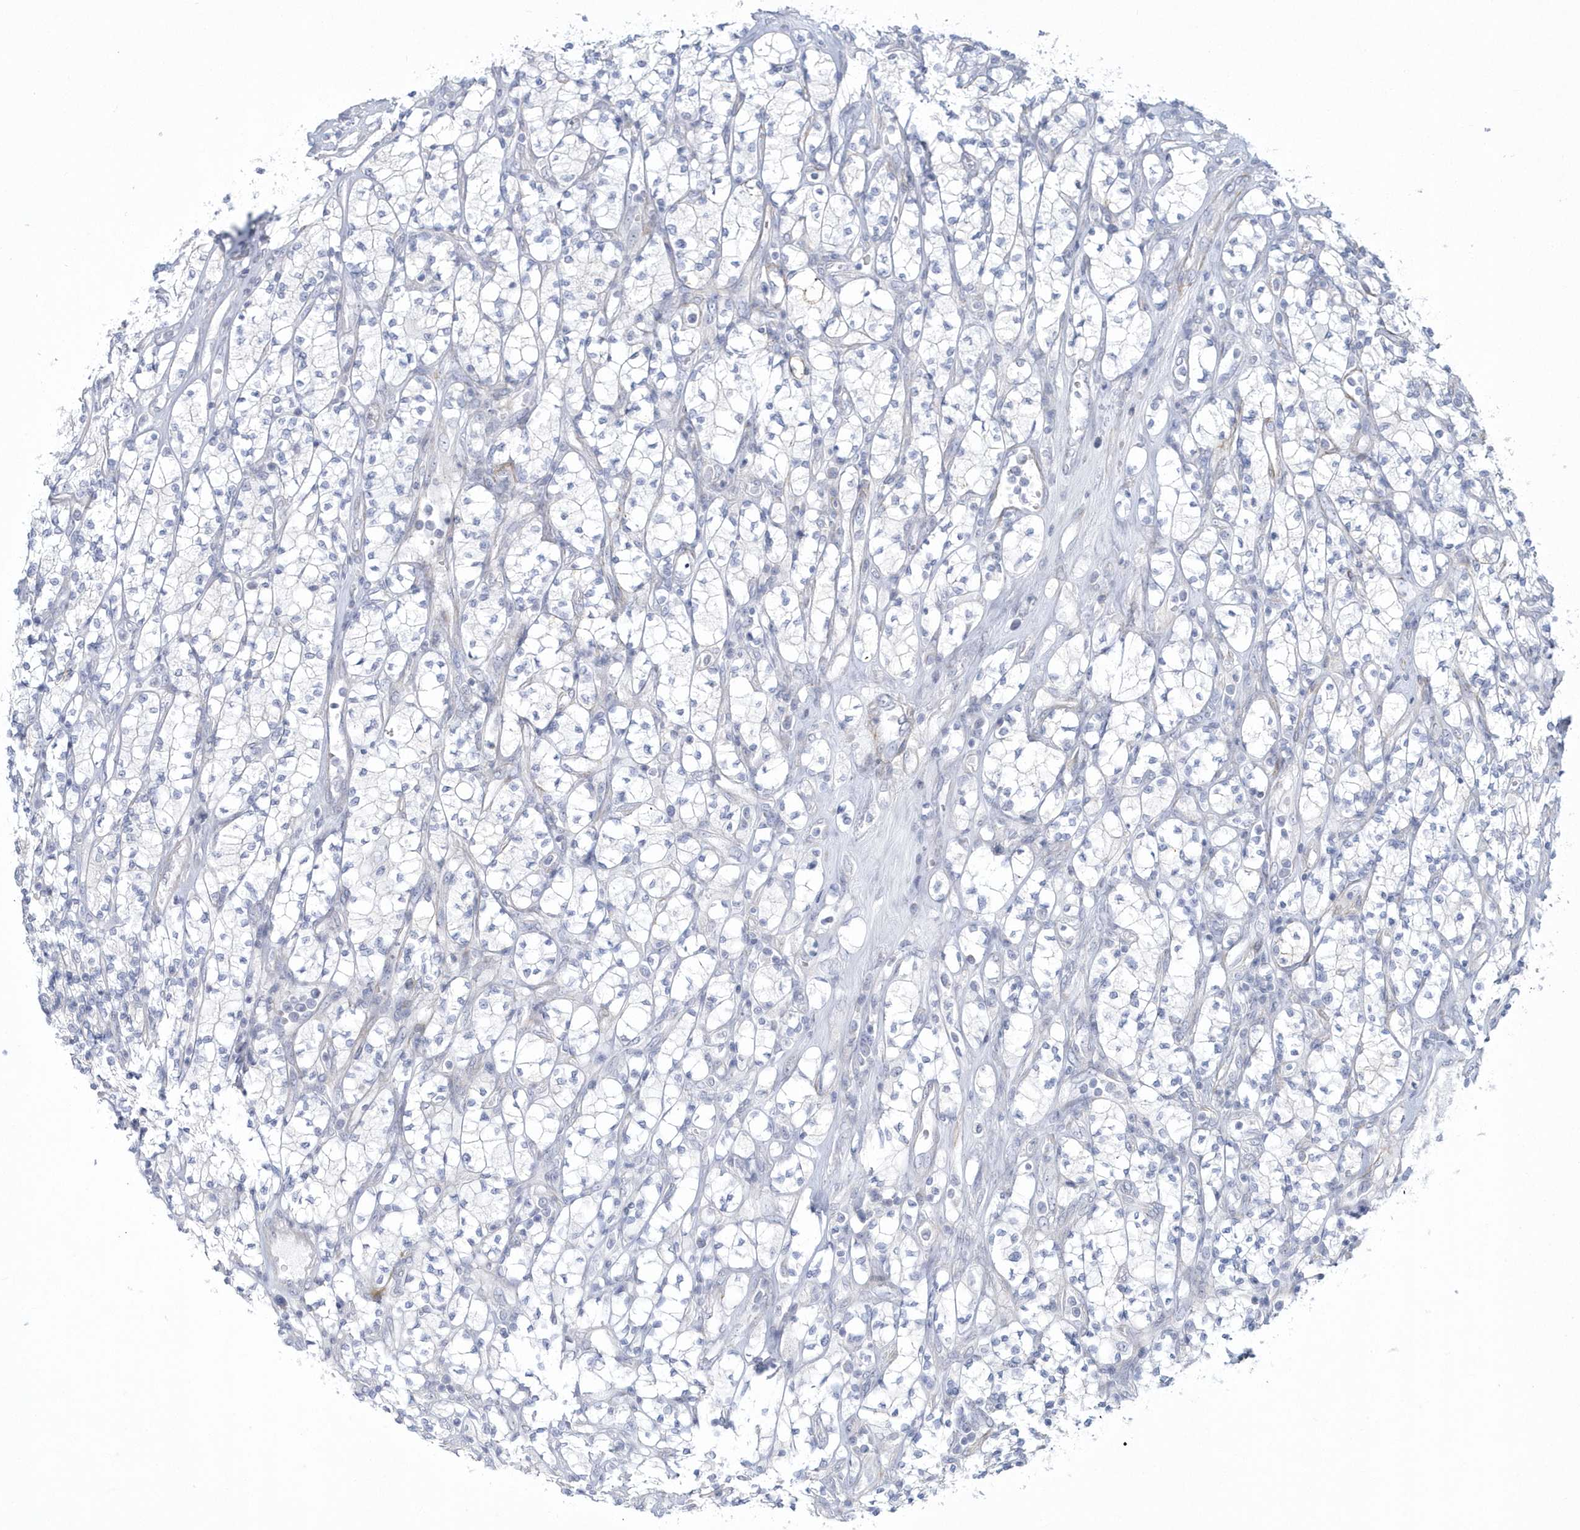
{"staining": {"intensity": "negative", "quantity": "none", "location": "none"}, "tissue": "renal cancer", "cell_type": "Tumor cells", "image_type": "cancer", "snomed": [{"axis": "morphology", "description": "Adenocarcinoma, NOS"}, {"axis": "topography", "description": "Kidney"}], "caption": "There is no significant positivity in tumor cells of renal cancer.", "gene": "WDR27", "patient": {"sex": "male", "age": 77}}